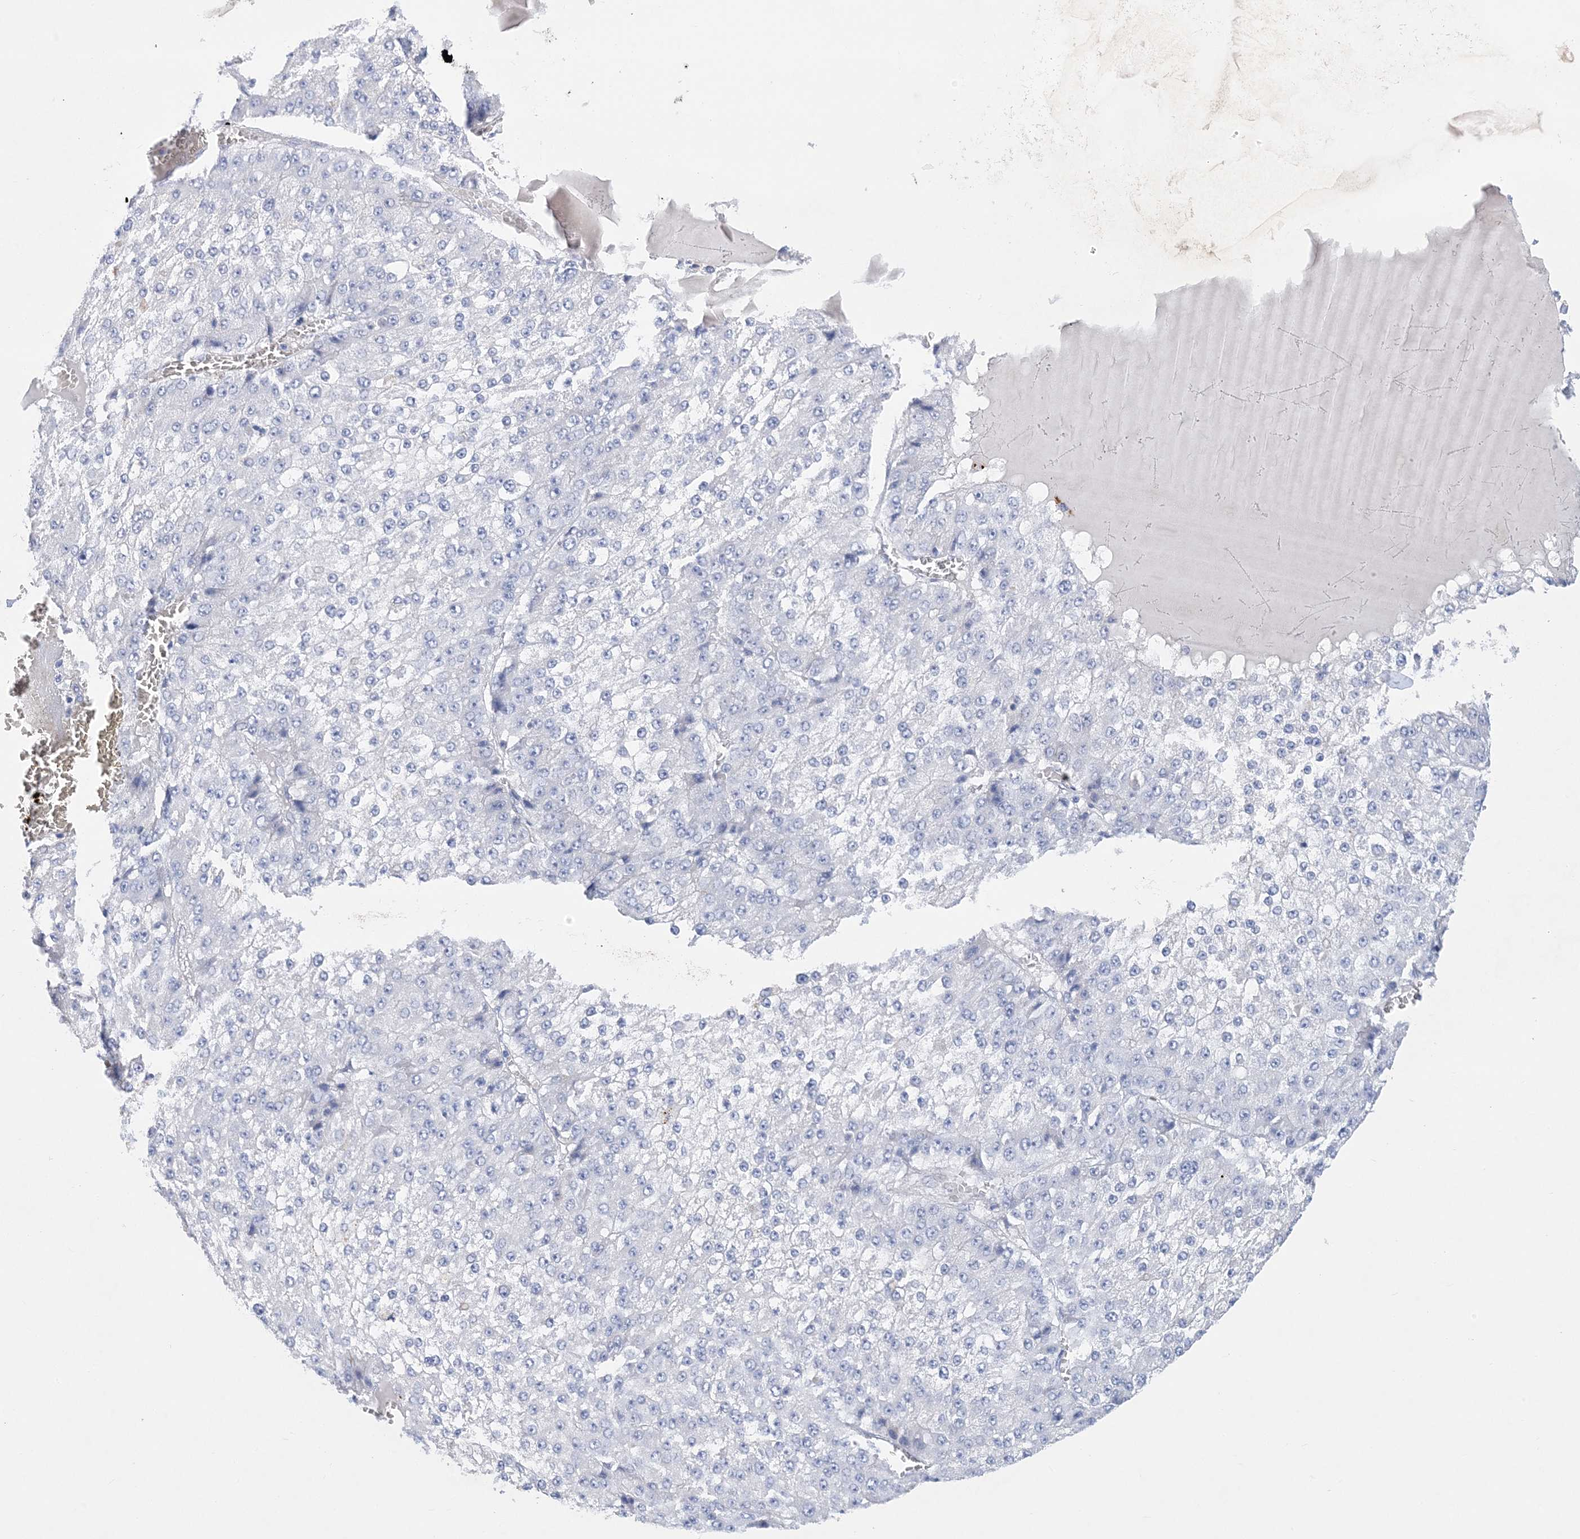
{"staining": {"intensity": "negative", "quantity": "none", "location": "none"}, "tissue": "liver cancer", "cell_type": "Tumor cells", "image_type": "cancer", "snomed": [{"axis": "morphology", "description": "Carcinoma, Hepatocellular, NOS"}, {"axis": "topography", "description": "Liver"}], "caption": "Hepatocellular carcinoma (liver) was stained to show a protein in brown. There is no significant positivity in tumor cells.", "gene": "SH3YL1", "patient": {"sex": "female", "age": 73}}